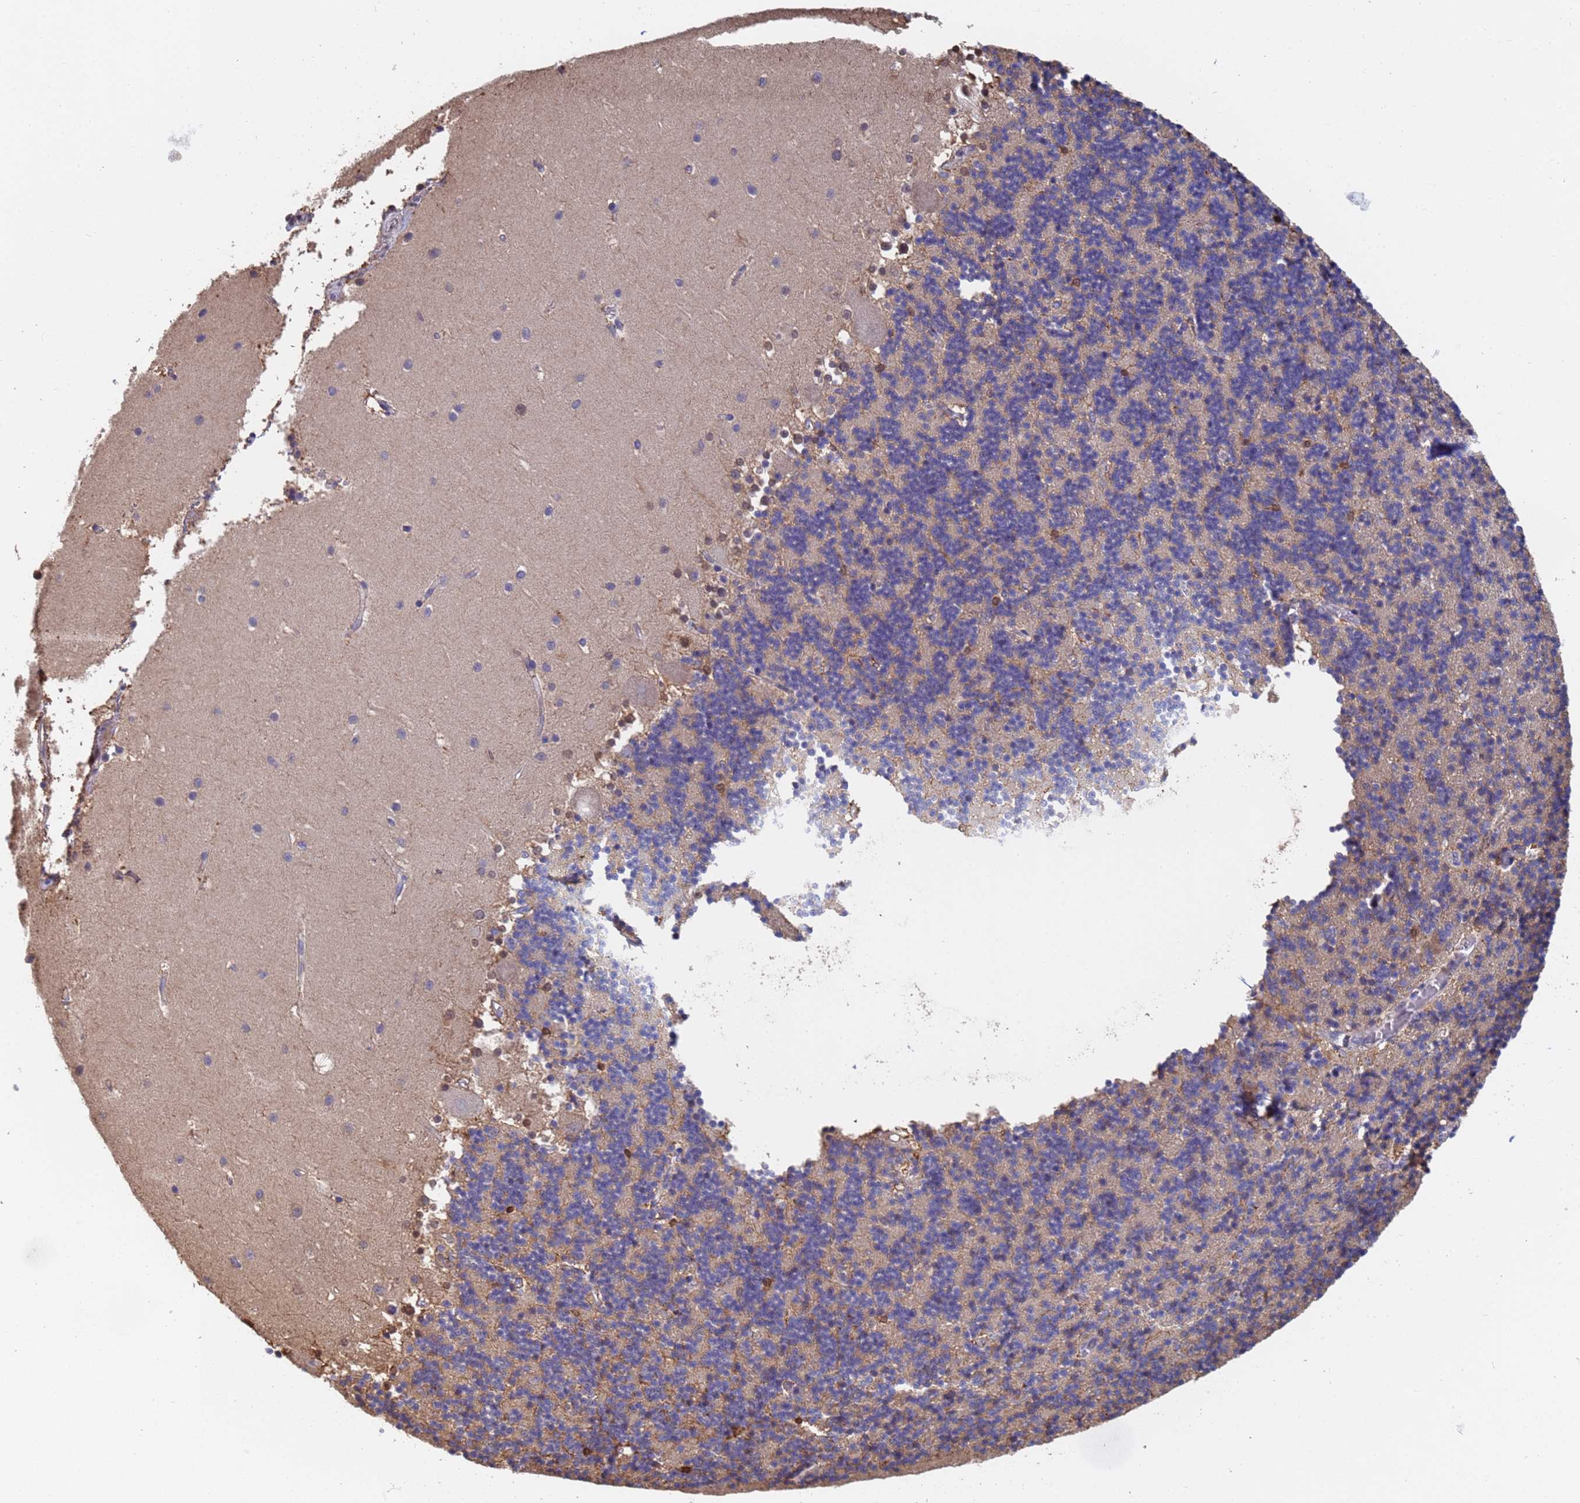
{"staining": {"intensity": "weak", "quantity": "25%-75%", "location": "cytoplasmic/membranous"}, "tissue": "cerebellum", "cell_type": "Cells in granular layer", "image_type": "normal", "snomed": [{"axis": "morphology", "description": "Normal tissue, NOS"}, {"axis": "topography", "description": "Cerebellum"}], "caption": "Weak cytoplasmic/membranous expression for a protein is seen in about 25%-75% of cells in granular layer of unremarkable cerebellum using IHC.", "gene": "FAM25A", "patient": {"sex": "male", "age": 54}}